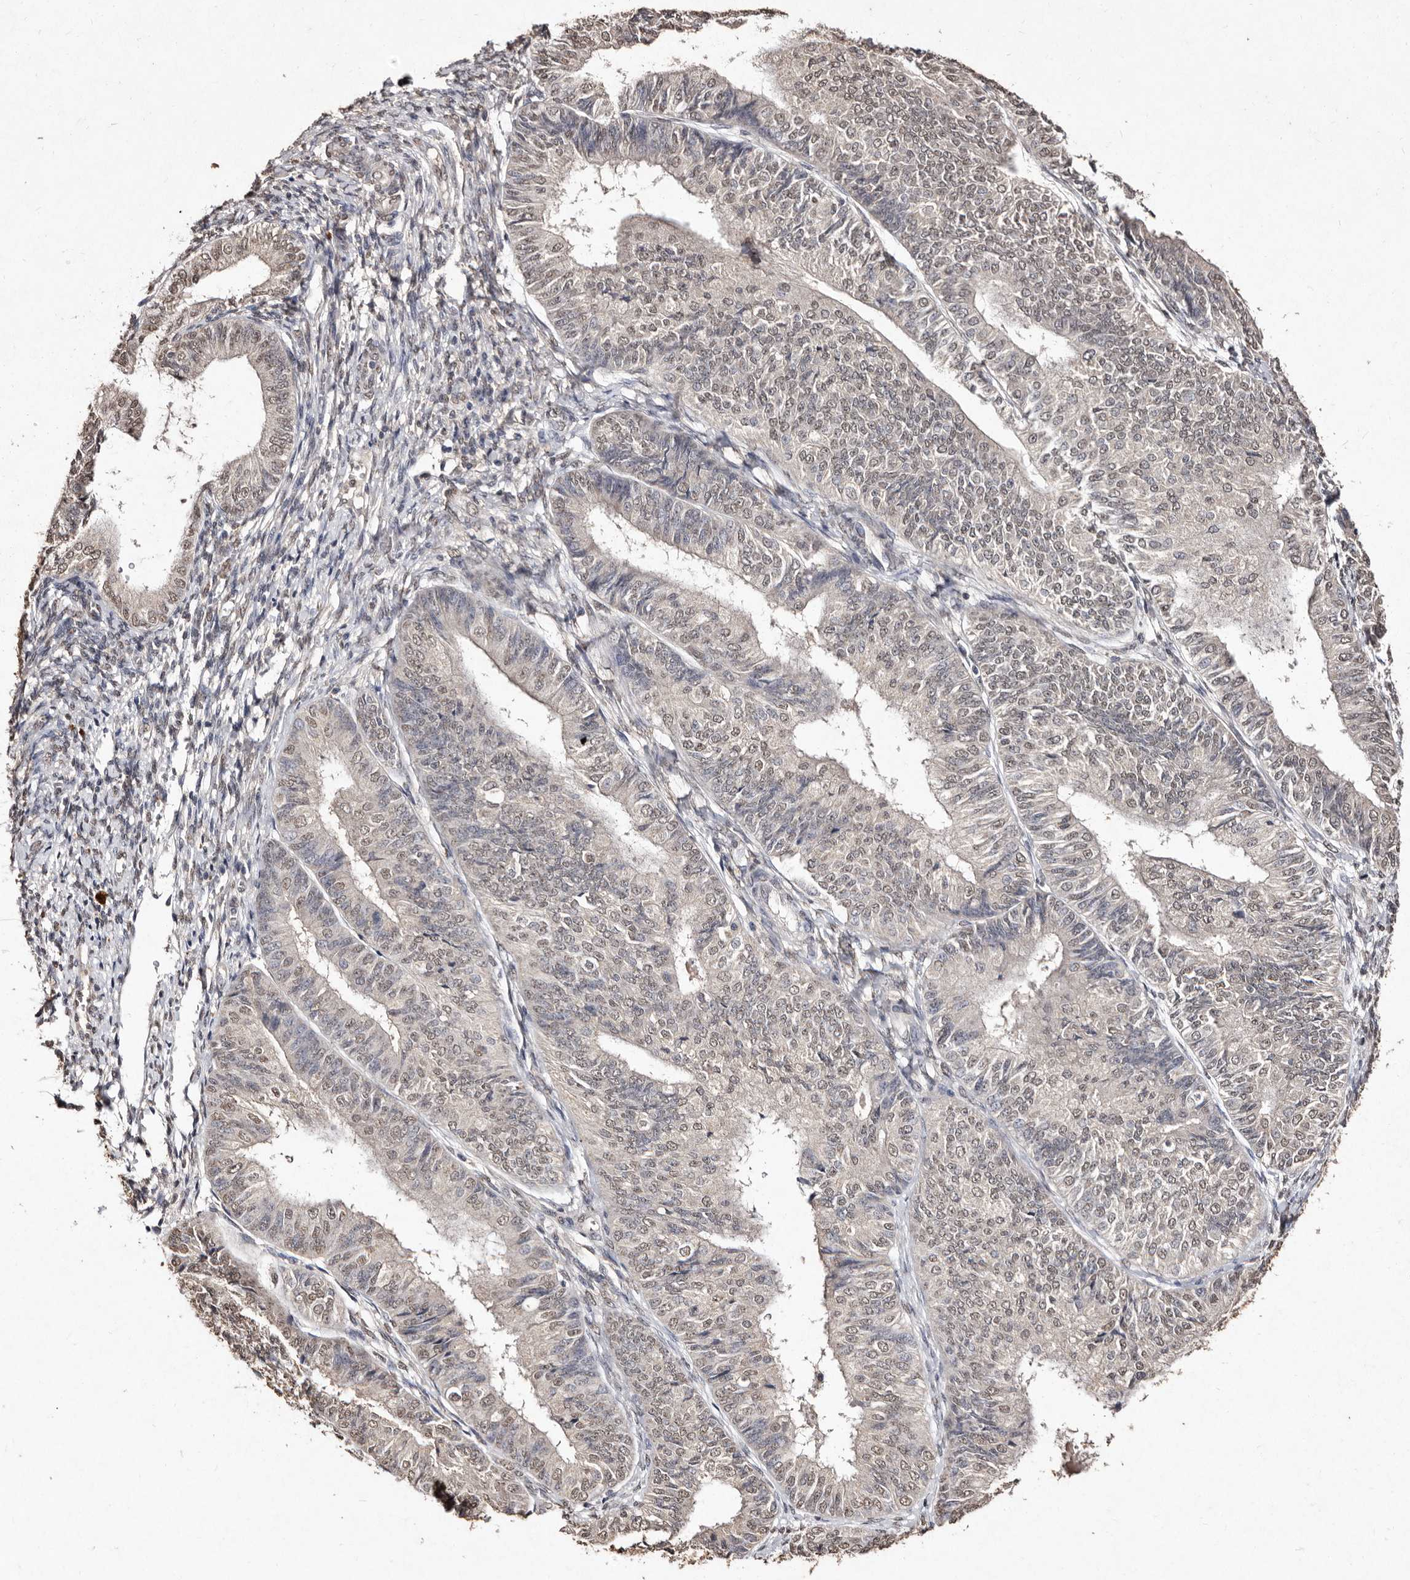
{"staining": {"intensity": "weak", "quantity": ">75%", "location": "nuclear"}, "tissue": "endometrial cancer", "cell_type": "Tumor cells", "image_type": "cancer", "snomed": [{"axis": "morphology", "description": "Adenocarcinoma, NOS"}, {"axis": "topography", "description": "Endometrium"}], "caption": "An image of human endometrial cancer stained for a protein exhibits weak nuclear brown staining in tumor cells.", "gene": "ERBB4", "patient": {"sex": "female", "age": 58}}